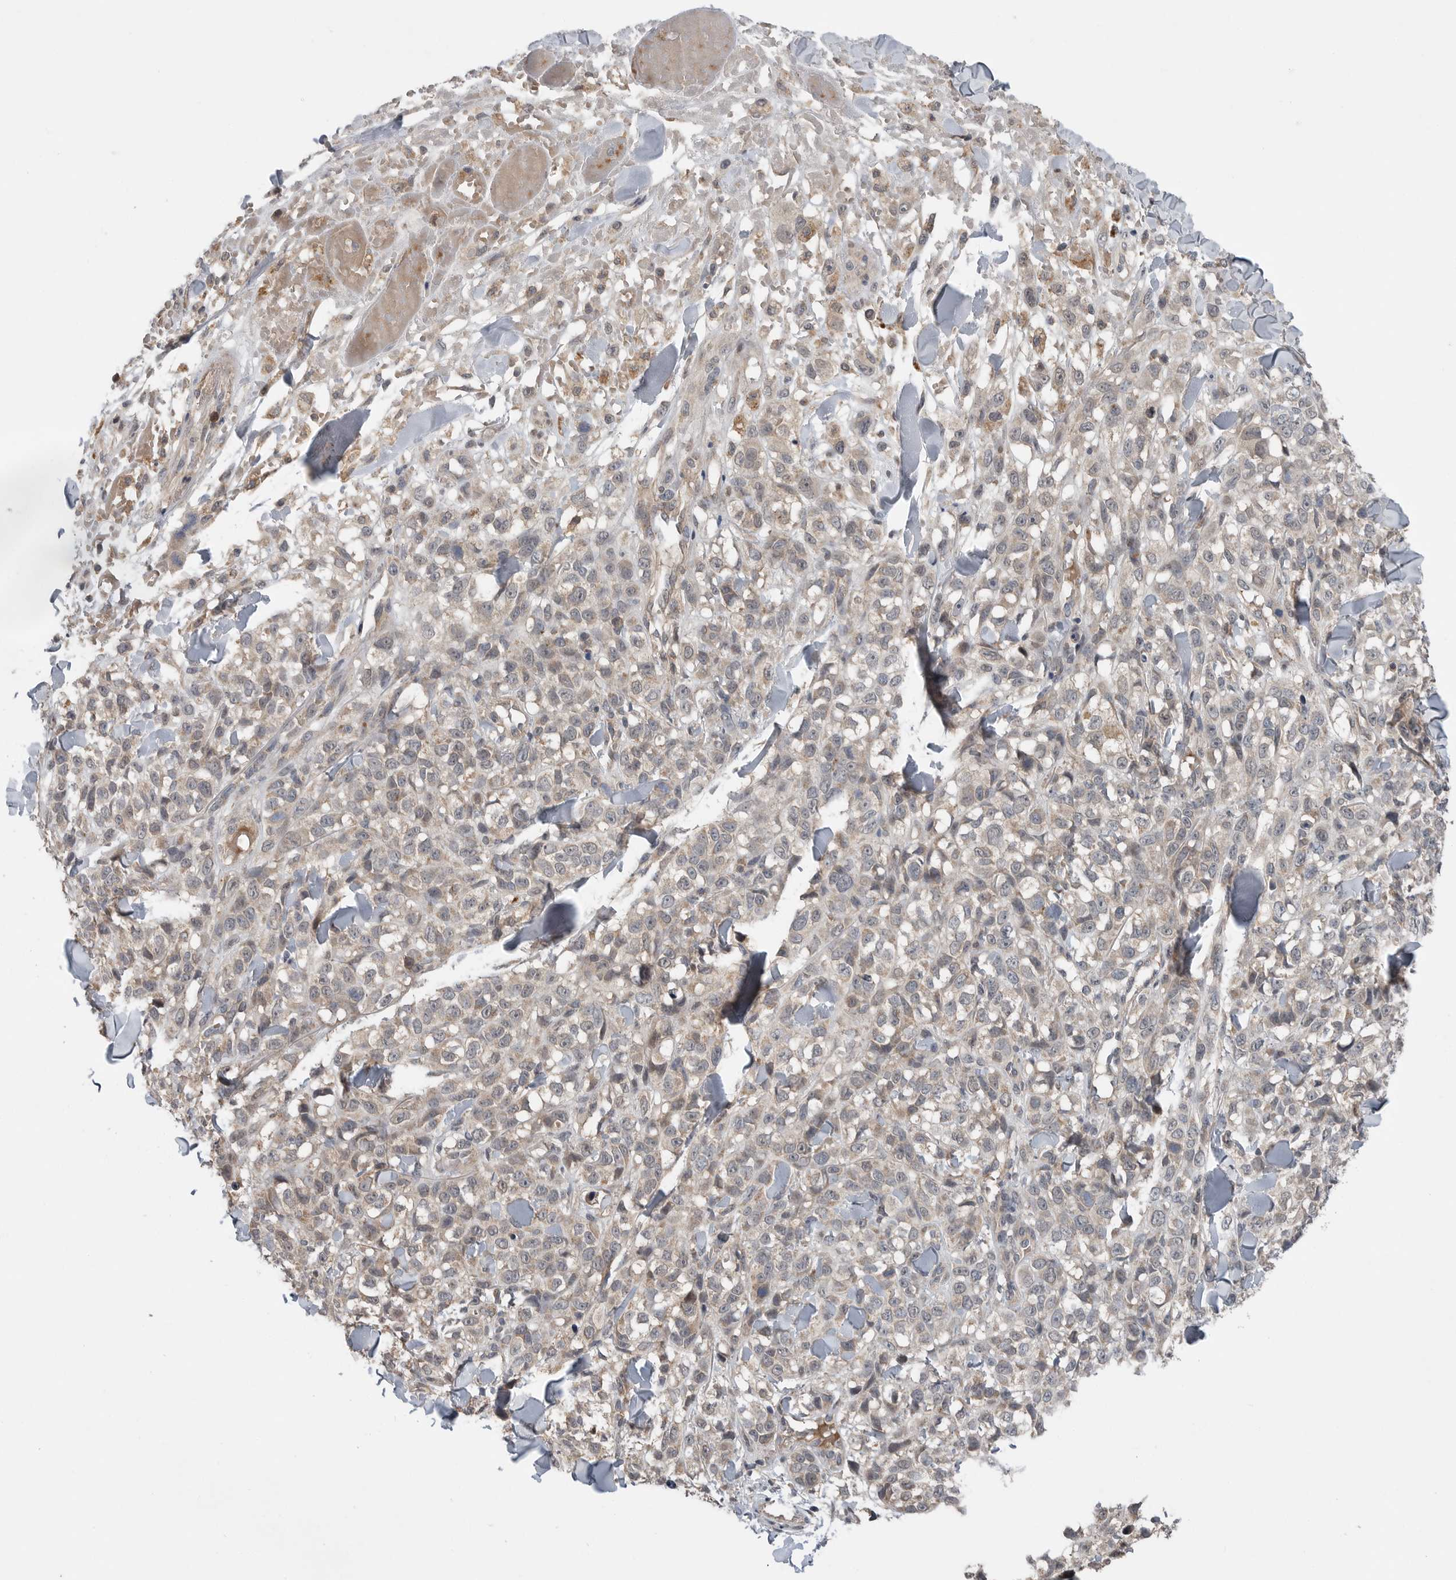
{"staining": {"intensity": "weak", "quantity": "<25%", "location": "cytoplasmic/membranous"}, "tissue": "melanoma", "cell_type": "Tumor cells", "image_type": "cancer", "snomed": [{"axis": "morphology", "description": "Malignant melanoma, Metastatic site"}, {"axis": "topography", "description": "Skin"}], "caption": "Immunohistochemistry histopathology image of human melanoma stained for a protein (brown), which exhibits no staining in tumor cells.", "gene": "SCP2", "patient": {"sex": "female", "age": 72}}